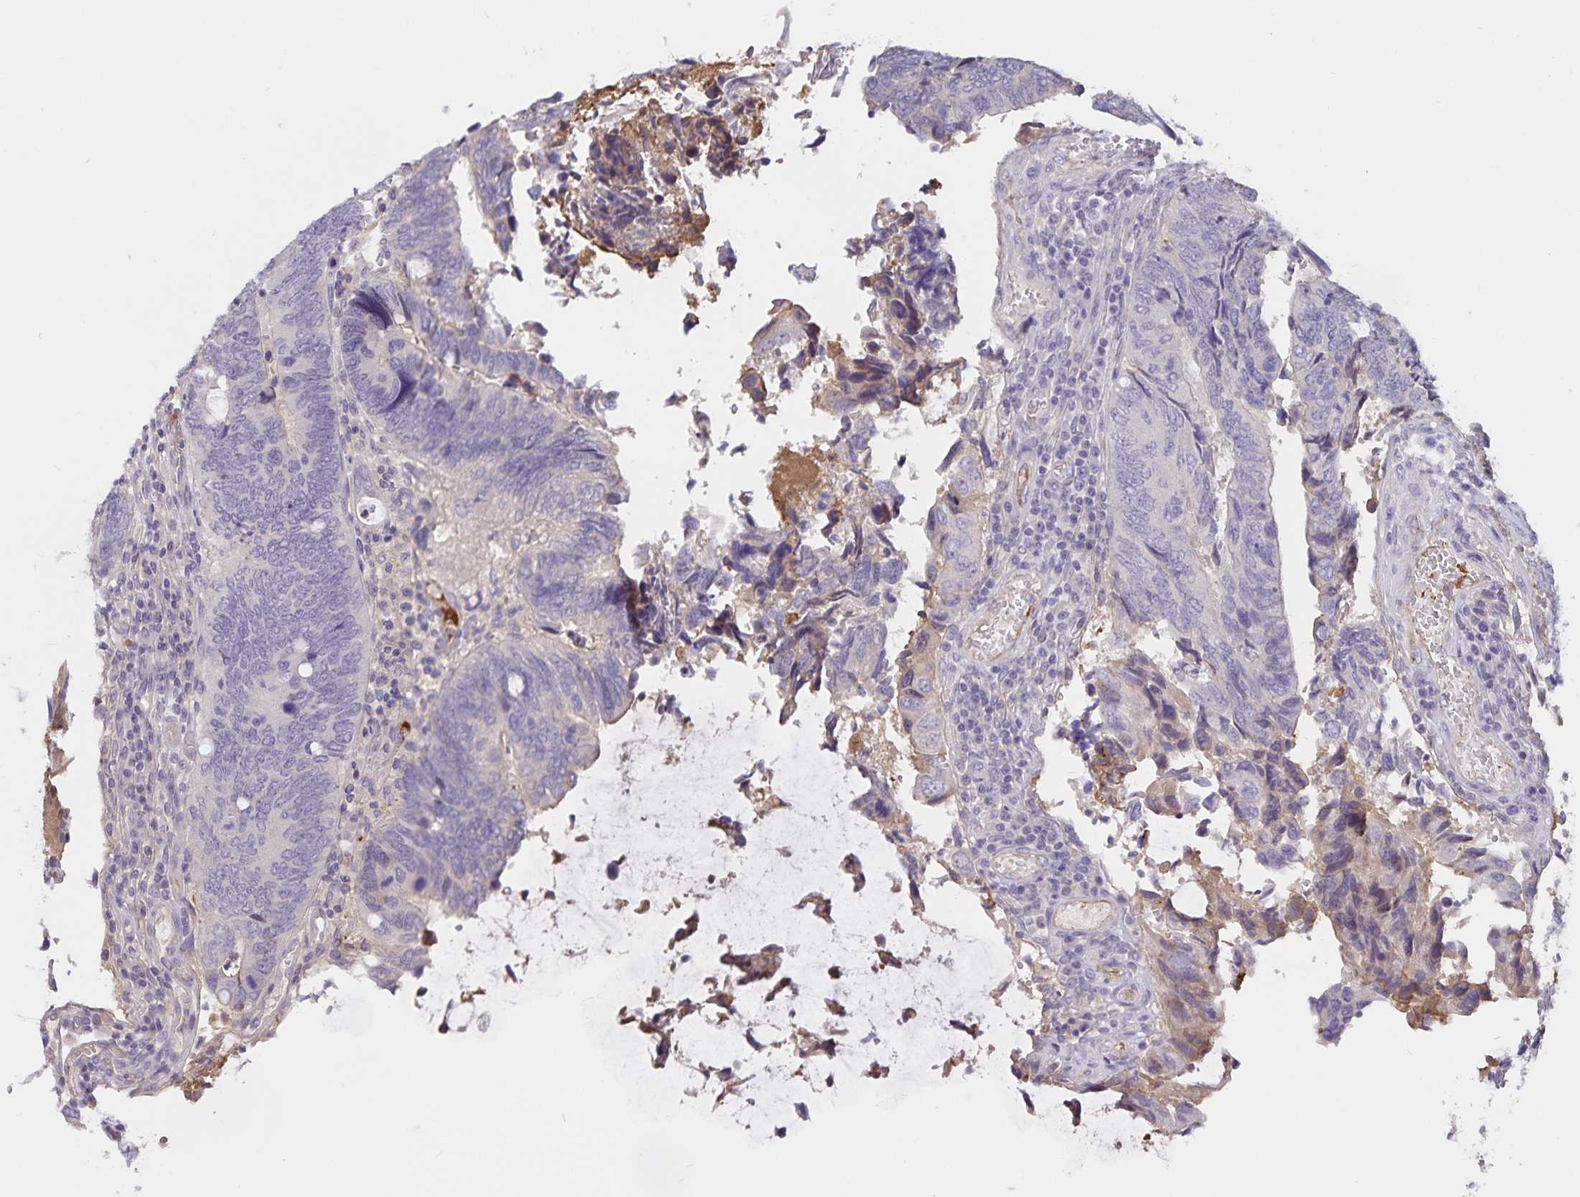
{"staining": {"intensity": "negative", "quantity": "none", "location": "none"}, "tissue": "colorectal cancer", "cell_type": "Tumor cells", "image_type": "cancer", "snomed": [{"axis": "morphology", "description": "Adenocarcinoma, NOS"}, {"axis": "topography", "description": "Colon"}], "caption": "Tumor cells are negative for brown protein staining in adenocarcinoma (colorectal). (DAB (3,3'-diaminobenzidine) IHC visualized using brightfield microscopy, high magnification).", "gene": "FGG", "patient": {"sex": "male", "age": 87}}